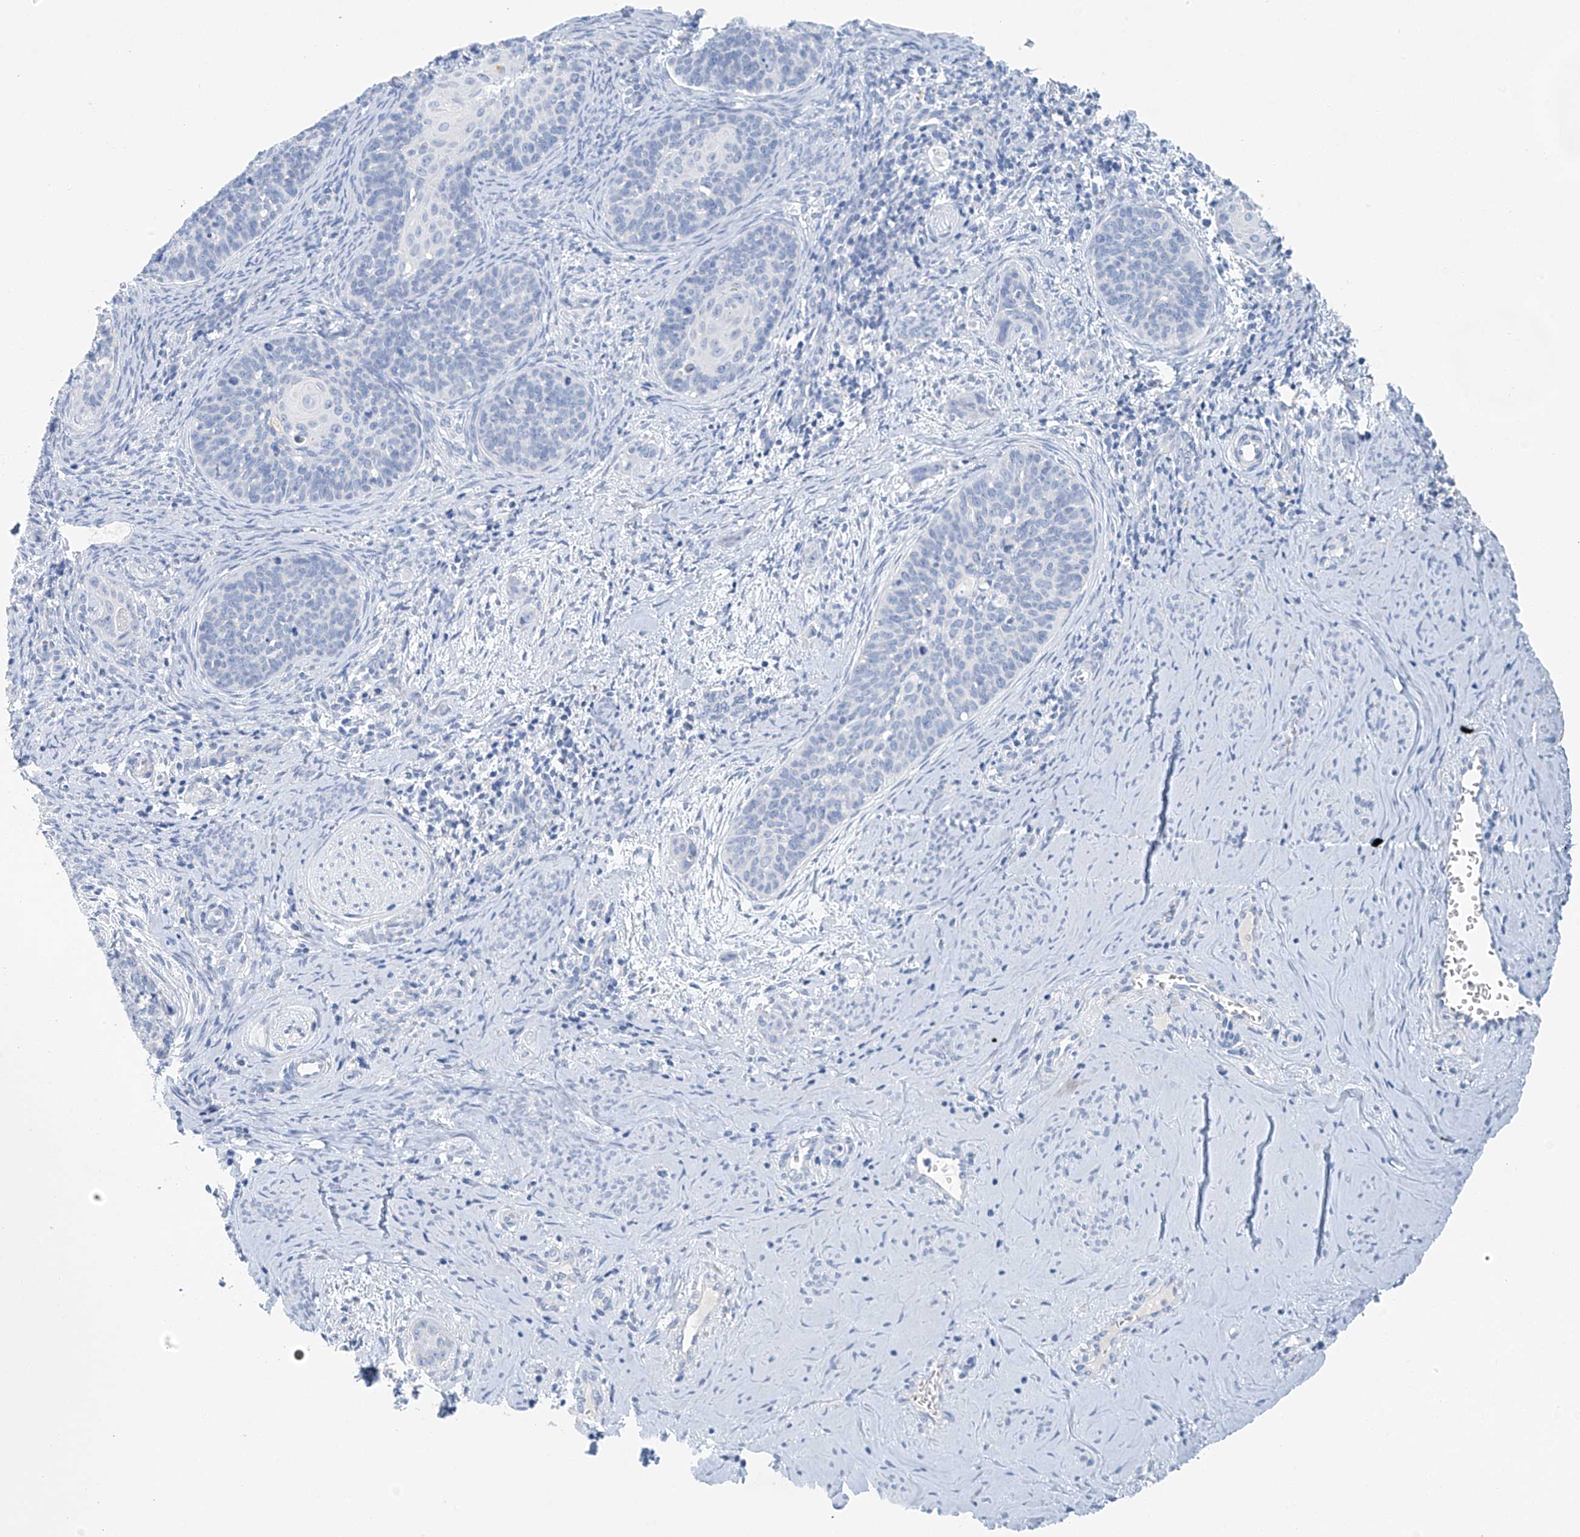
{"staining": {"intensity": "negative", "quantity": "none", "location": "none"}, "tissue": "cervical cancer", "cell_type": "Tumor cells", "image_type": "cancer", "snomed": [{"axis": "morphology", "description": "Squamous cell carcinoma, NOS"}, {"axis": "topography", "description": "Cervix"}], "caption": "Cervical cancer was stained to show a protein in brown. There is no significant positivity in tumor cells.", "gene": "C1orf87", "patient": {"sex": "female", "age": 33}}